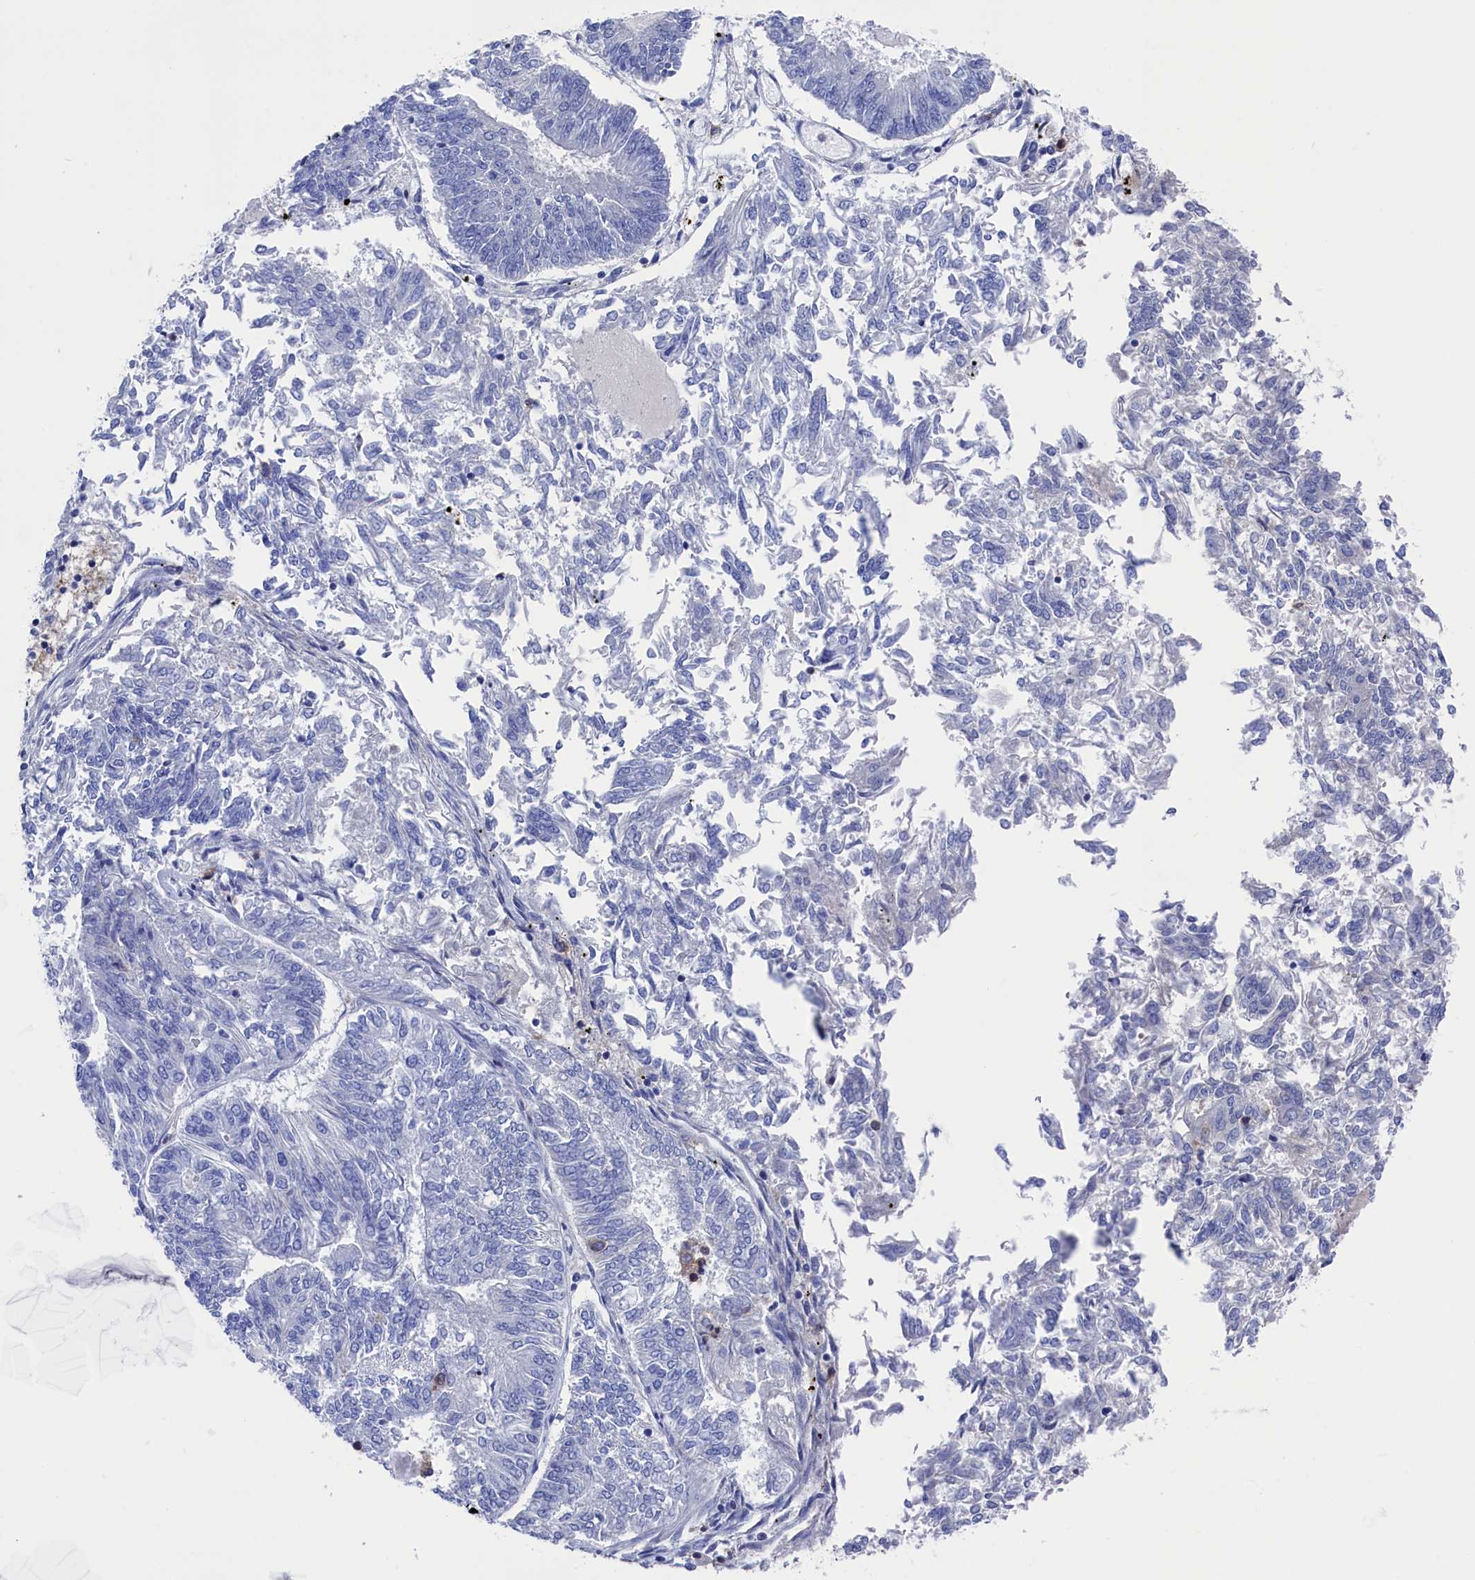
{"staining": {"intensity": "negative", "quantity": "none", "location": "none"}, "tissue": "endometrial cancer", "cell_type": "Tumor cells", "image_type": "cancer", "snomed": [{"axis": "morphology", "description": "Adenocarcinoma, NOS"}, {"axis": "topography", "description": "Endometrium"}], "caption": "Immunohistochemistry (IHC) photomicrograph of neoplastic tissue: endometrial cancer stained with DAB shows no significant protein staining in tumor cells.", "gene": "TYROBP", "patient": {"sex": "female", "age": 58}}